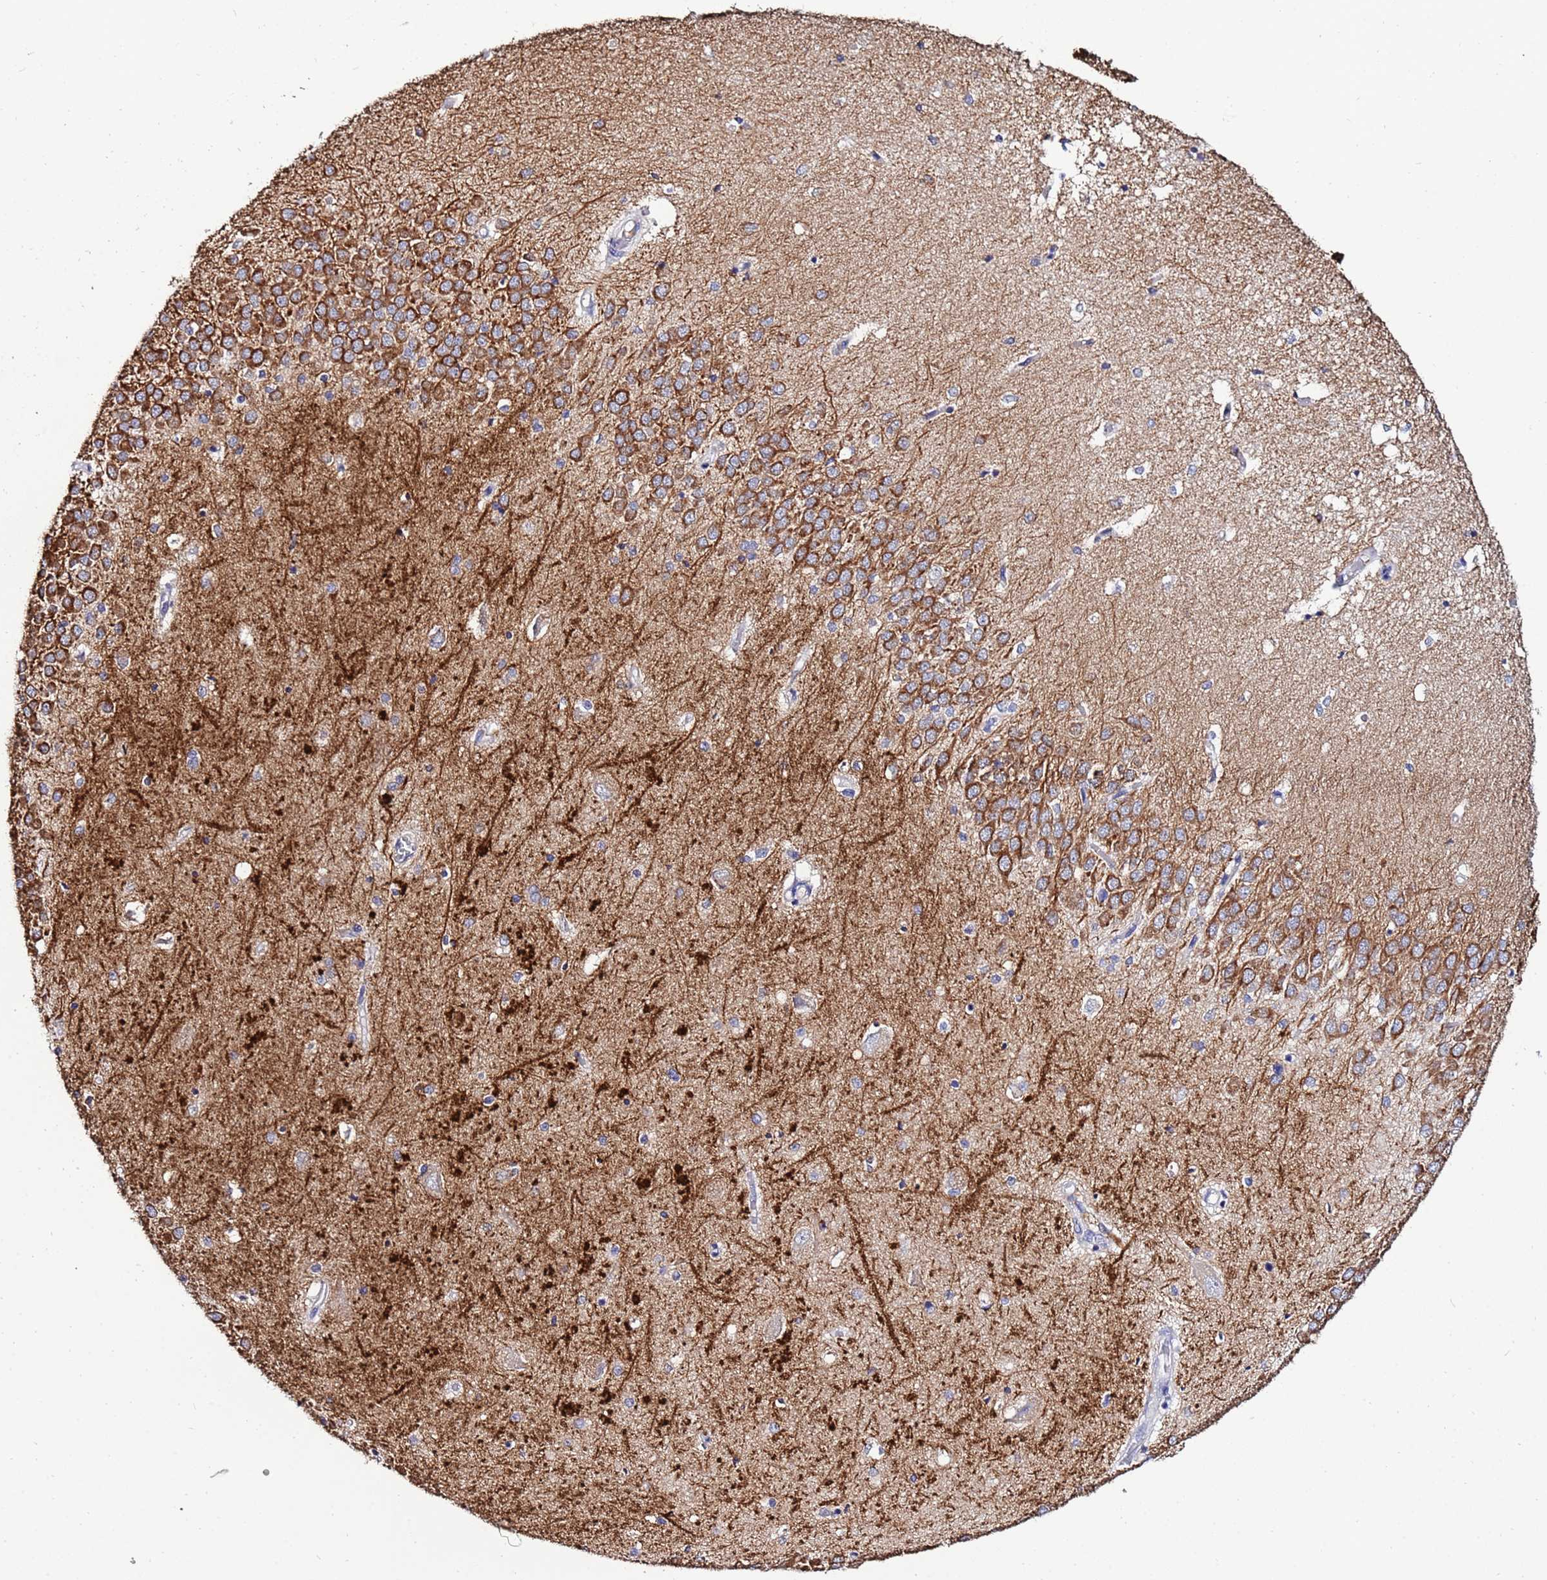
{"staining": {"intensity": "negative", "quantity": "none", "location": "none"}, "tissue": "hippocampus", "cell_type": "Glial cells", "image_type": "normal", "snomed": [{"axis": "morphology", "description": "Normal tissue, NOS"}, {"axis": "topography", "description": "Hippocampus"}], "caption": "The image displays no significant positivity in glial cells of hippocampus. The staining was performed using DAB to visualize the protein expression in brown, while the nuclei were stained in blue with hematoxylin (Magnification: 20x).", "gene": "TUBAL3", "patient": {"sex": "male", "age": 45}}